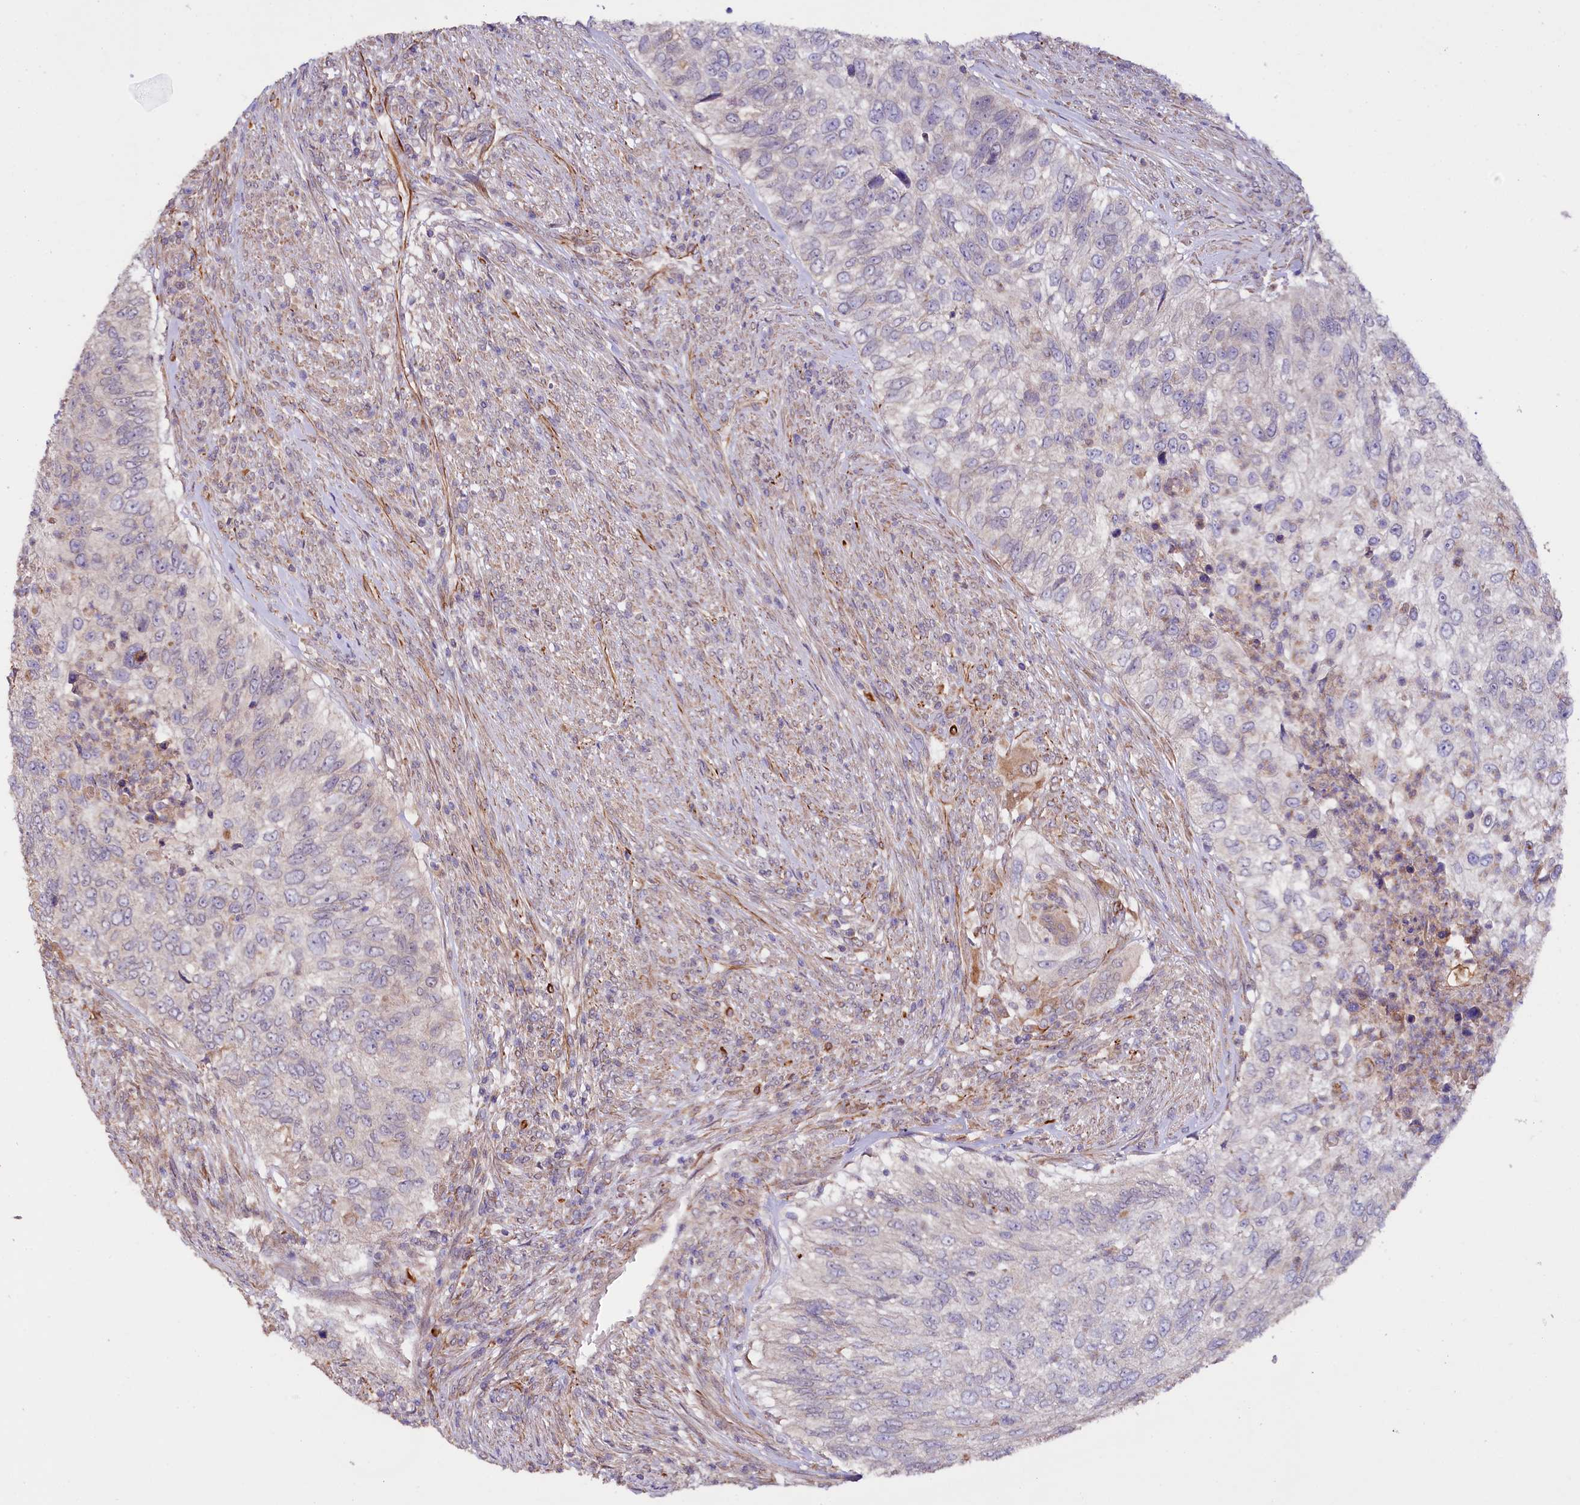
{"staining": {"intensity": "negative", "quantity": "none", "location": "none"}, "tissue": "urothelial cancer", "cell_type": "Tumor cells", "image_type": "cancer", "snomed": [{"axis": "morphology", "description": "Urothelial carcinoma, High grade"}, {"axis": "topography", "description": "Urinary bladder"}], "caption": "The histopathology image demonstrates no staining of tumor cells in high-grade urothelial carcinoma.", "gene": "TTC12", "patient": {"sex": "female", "age": 60}}